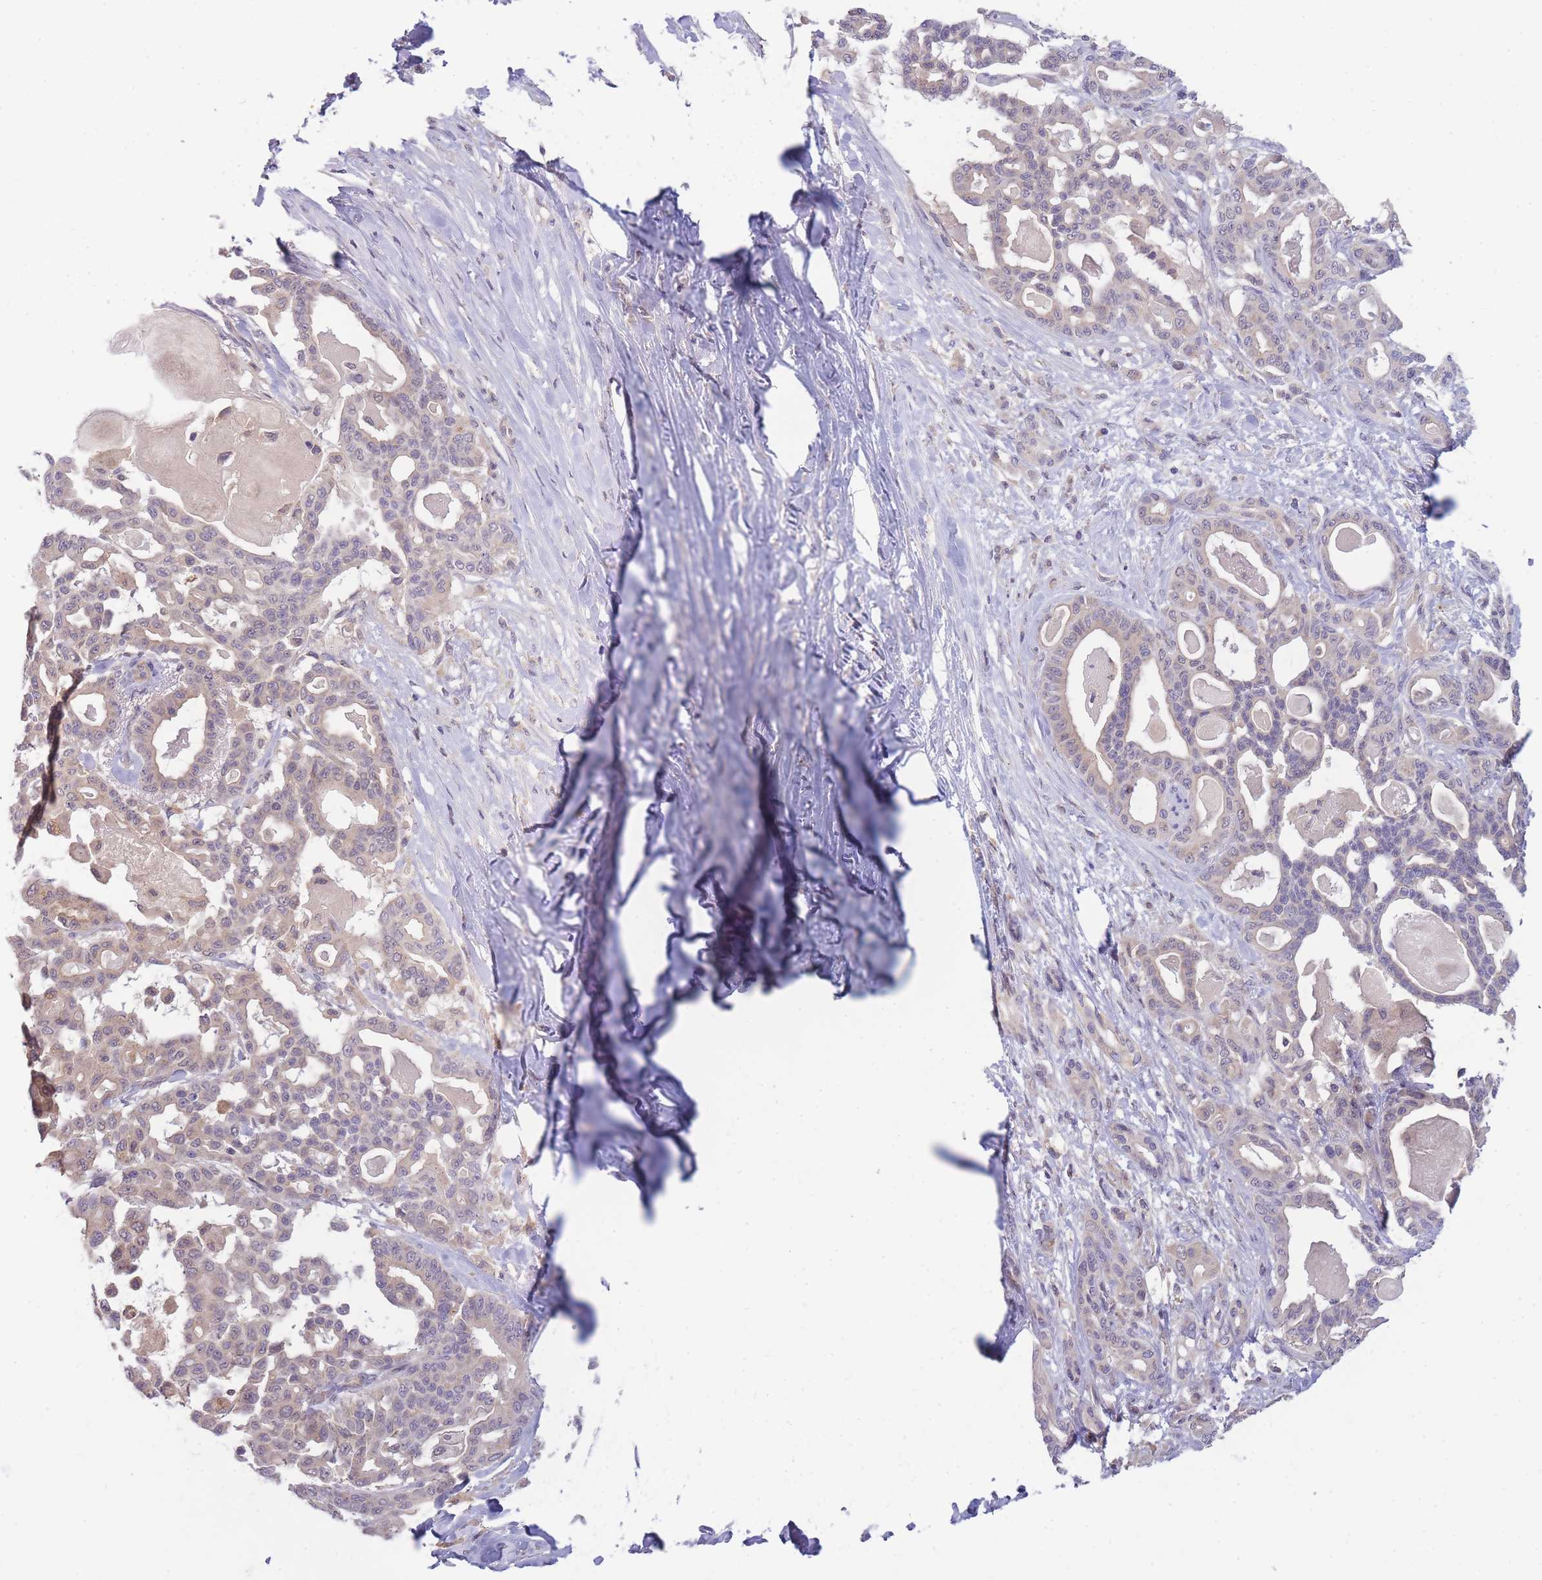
{"staining": {"intensity": "negative", "quantity": "none", "location": "none"}, "tissue": "pancreatic cancer", "cell_type": "Tumor cells", "image_type": "cancer", "snomed": [{"axis": "morphology", "description": "Adenocarcinoma, NOS"}, {"axis": "topography", "description": "Pancreas"}], "caption": "Pancreatic cancer (adenocarcinoma) stained for a protein using immunohistochemistry (IHC) exhibits no staining tumor cells.", "gene": "NDUFAF5", "patient": {"sex": "male", "age": 63}}